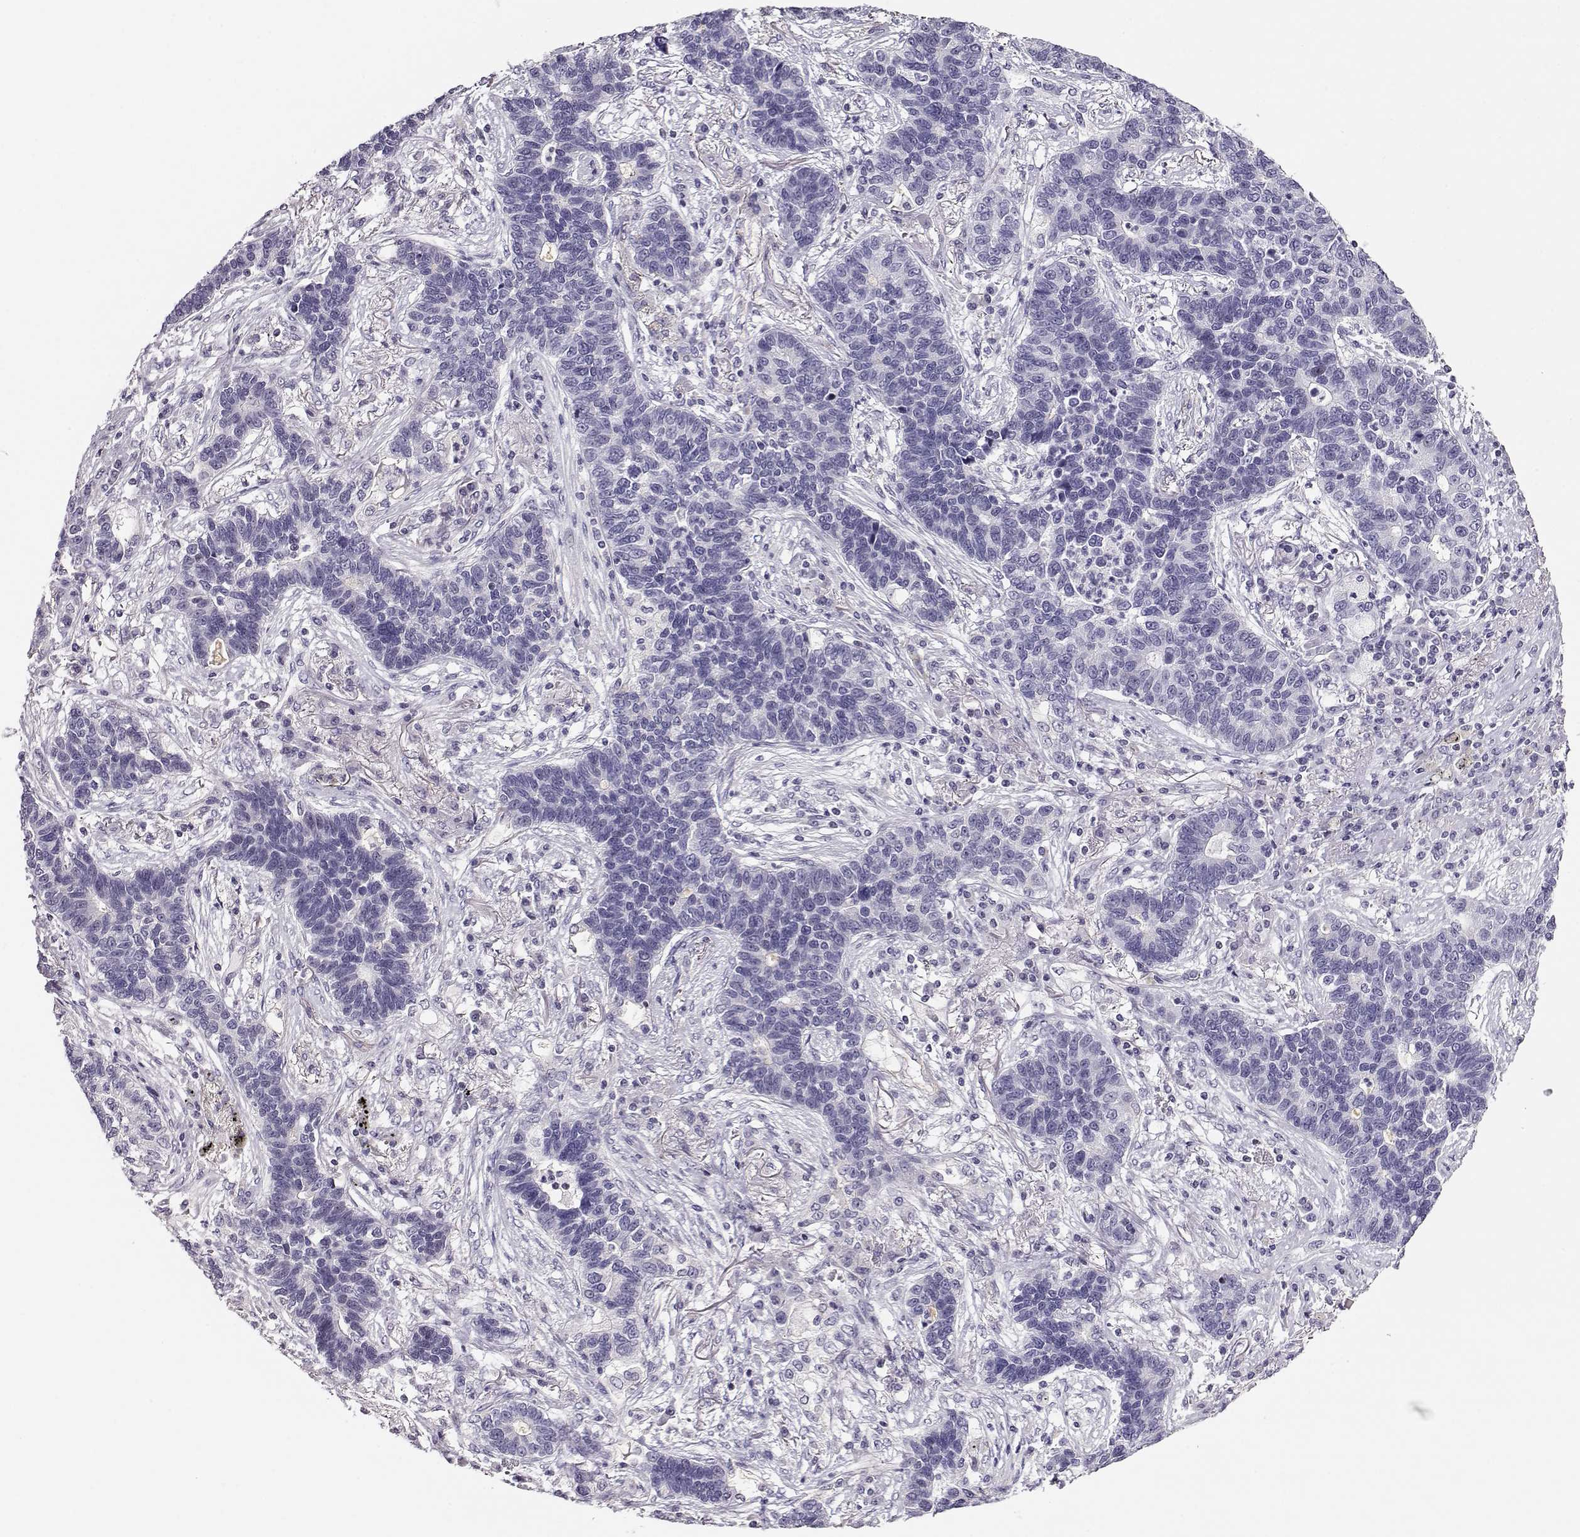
{"staining": {"intensity": "negative", "quantity": "none", "location": "none"}, "tissue": "lung cancer", "cell_type": "Tumor cells", "image_type": "cancer", "snomed": [{"axis": "morphology", "description": "Adenocarcinoma, NOS"}, {"axis": "topography", "description": "Lung"}], "caption": "Immunohistochemistry photomicrograph of lung cancer (adenocarcinoma) stained for a protein (brown), which demonstrates no expression in tumor cells.", "gene": "CRX", "patient": {"sex": "female", "age": 57}}